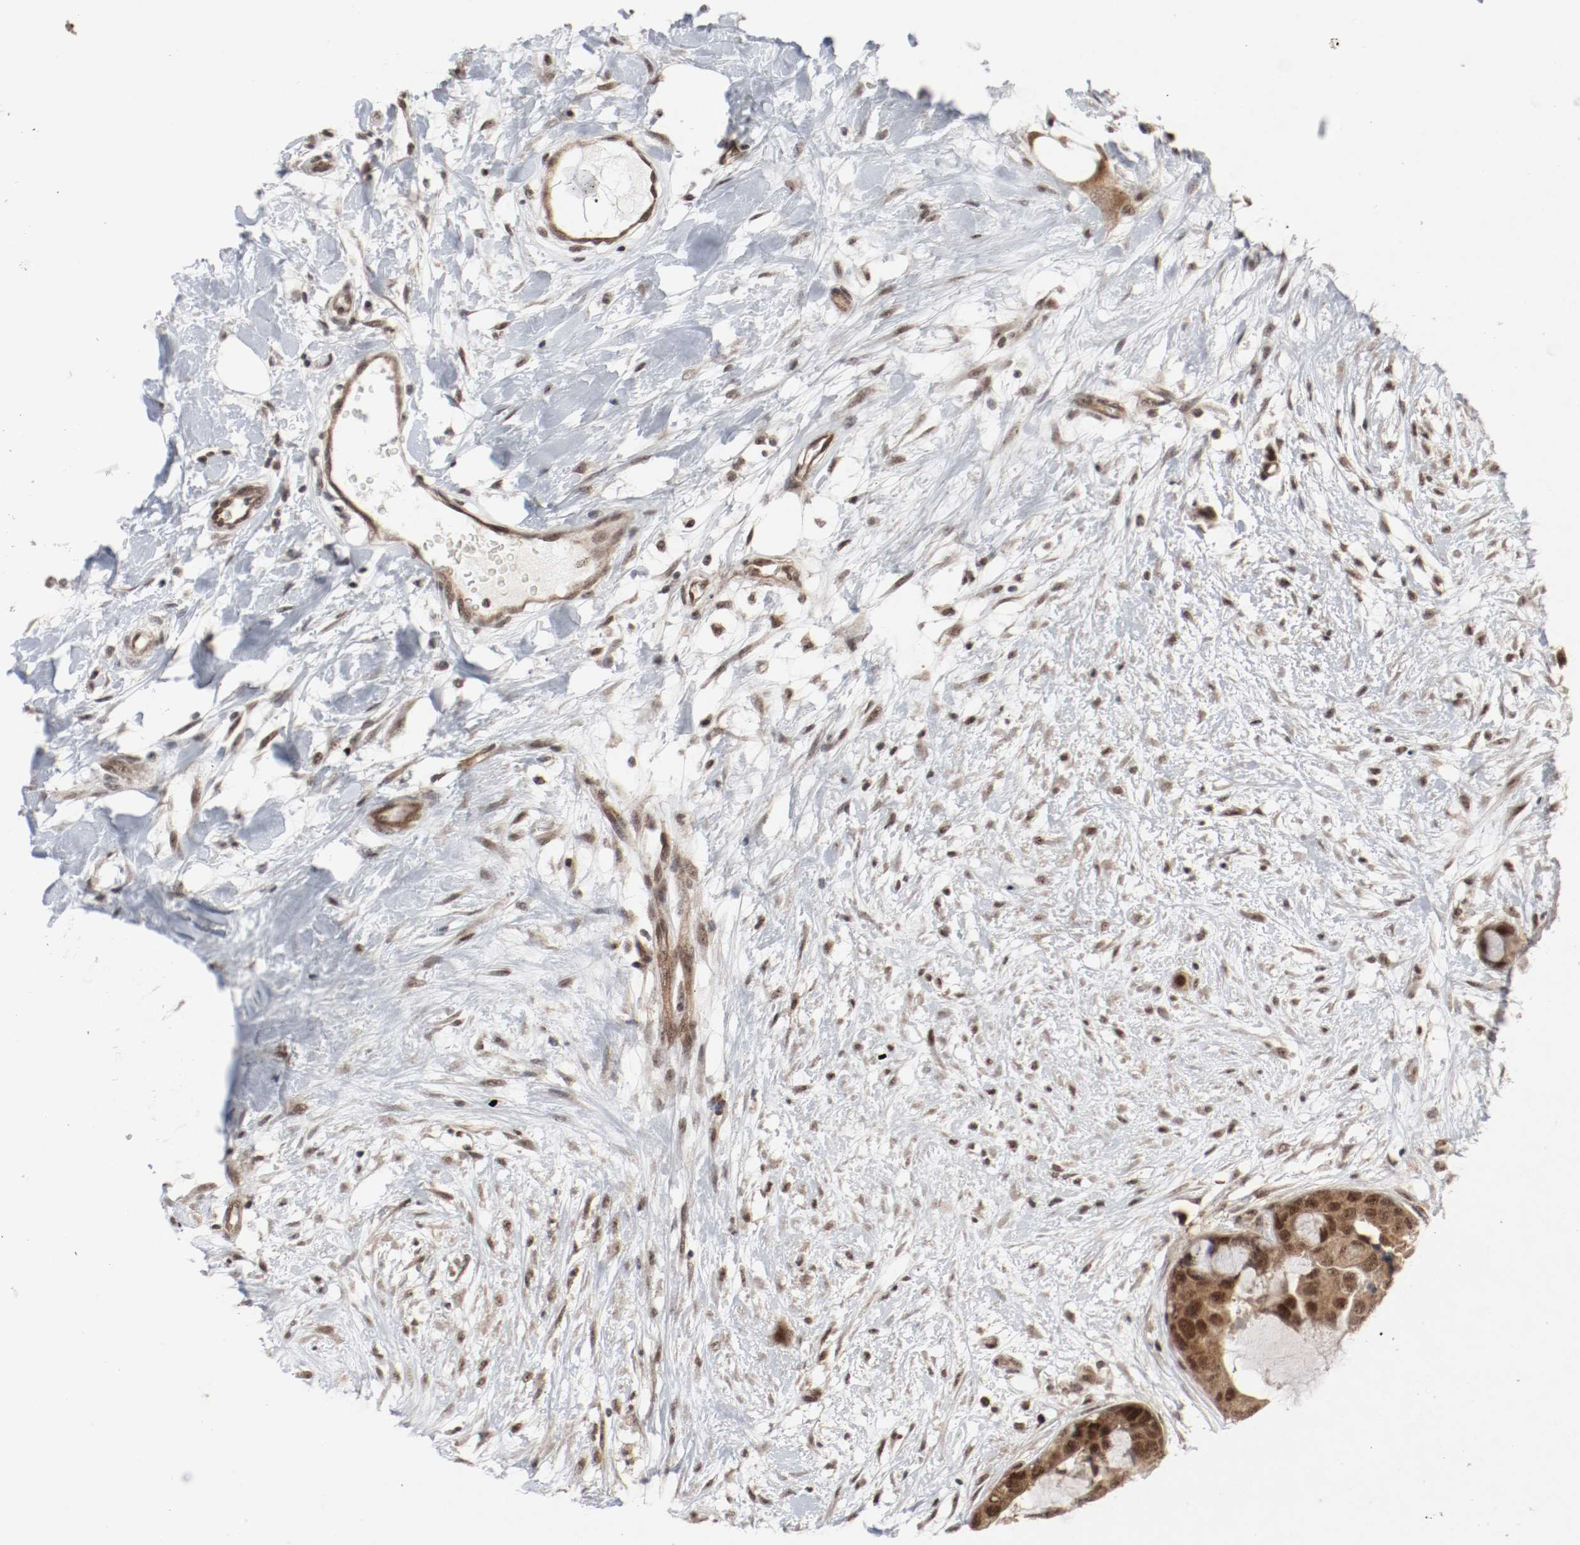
{"staining": {"intensity": "moderate", "quantity": ">75%", "location": "cytoplasmic/membranous,nuclear"}, "tissue": "breast cancer", "cell_type": "Tumor cells", "image_type": "cancer", "snomed": [{"axis": "morphology", "description": "Duct carcinoma"}, {"axis": "topography", "description": "Breast"}], "caption": "Intraductal carcinoma (breast) stained with DAB (3,3'-diaminobenzidine) immunohistochemistry (IHC) displays medium levels of moderate cytoplasmic/membranous and nuclear positivity in approximately >75% of tumor cells. (DAB (3,3'-diaminobenzidine) IHC, brown staining for protein, blue staining for nuclei).", "gene": "CSNK2B", "patient": {"sex": "female", "age": 40}}